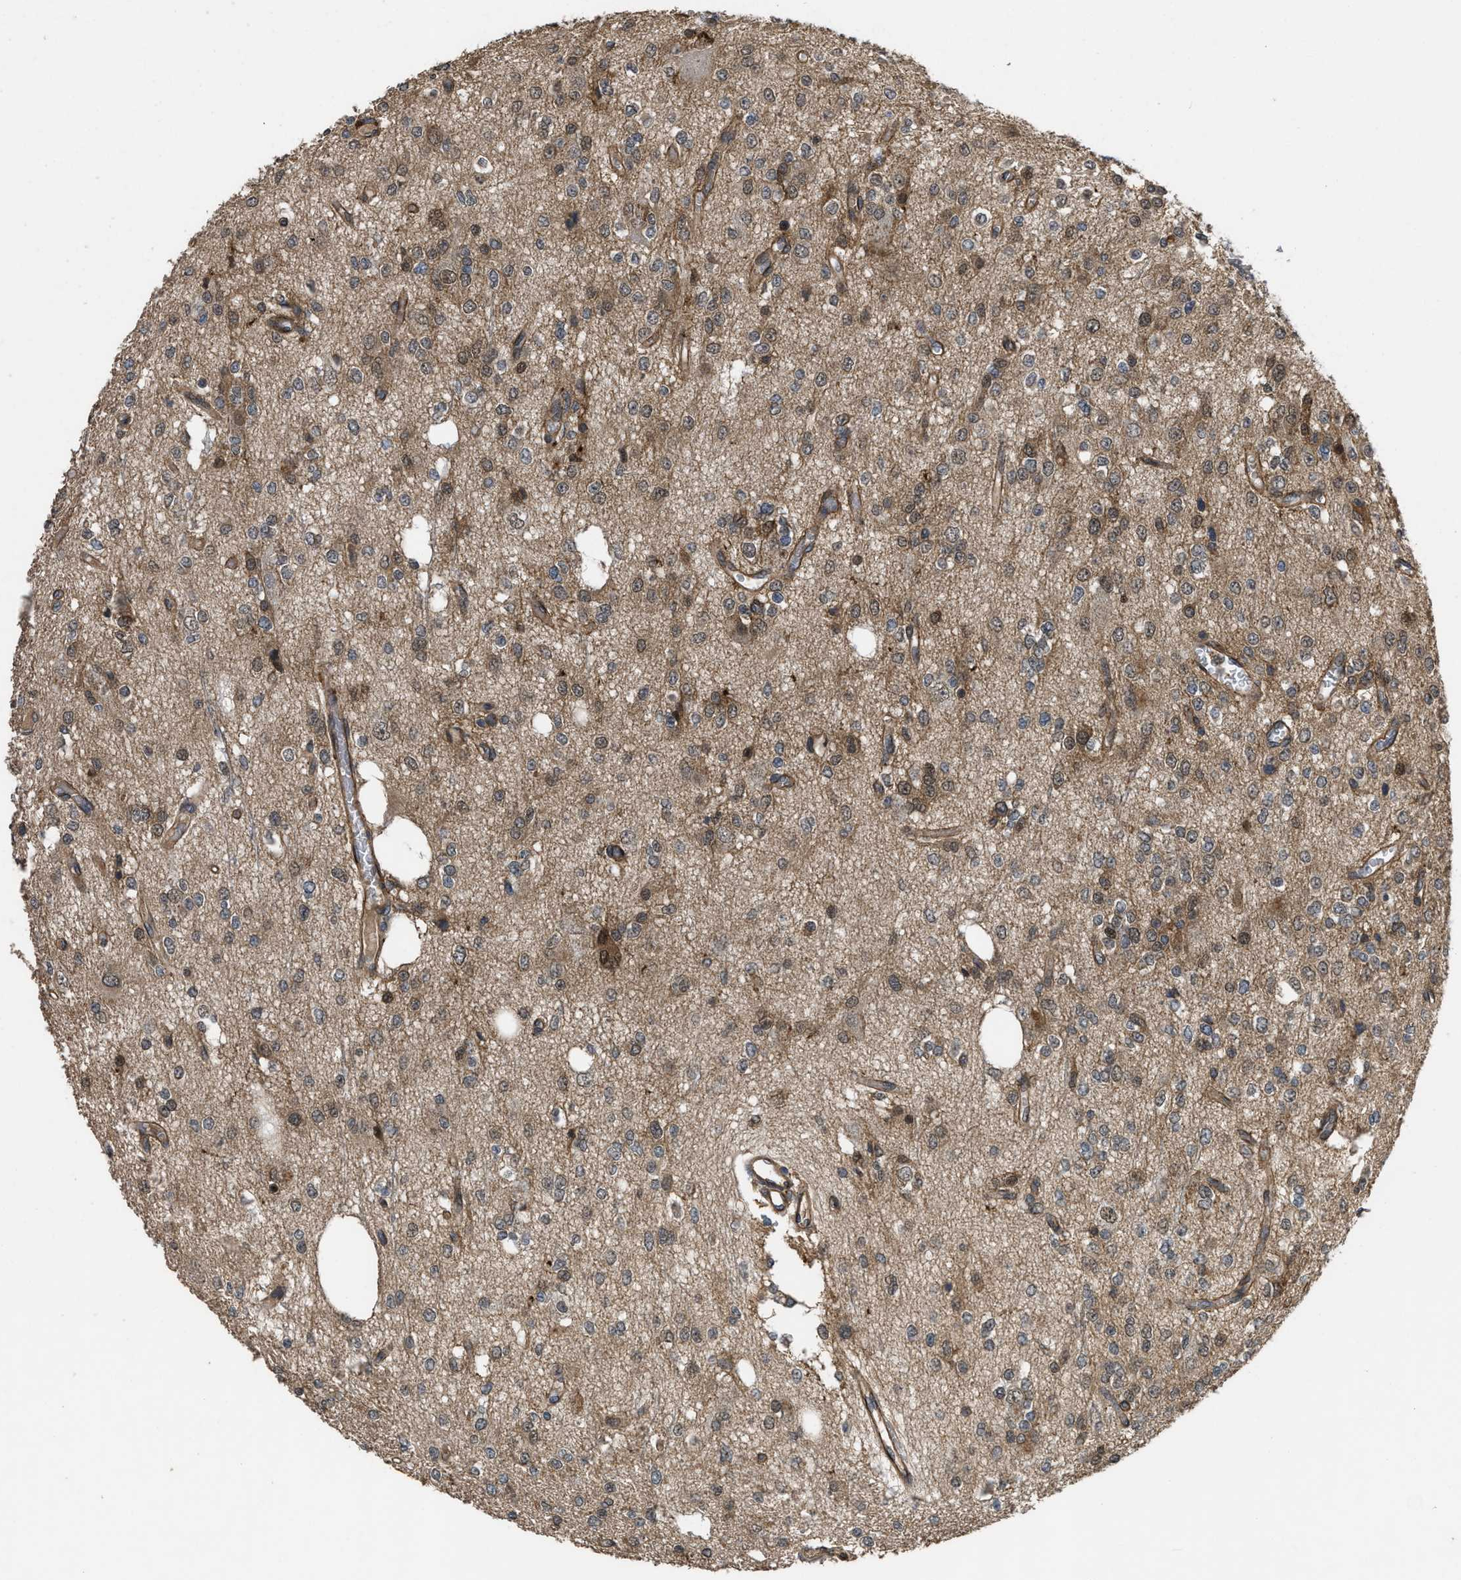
{"staining": {"intensity": "moderate", "quantity": ">75%", "location": "cytoplasmic/membranous"}, "tissue": "glioma", "cell_type": "Tumor cells", "image_type": "cancer", "snomed": [{"axis": "morphology", "description": "Glioma, malignant, Low grade"}, {"axis": "topography", "description": "Brain"}], "caption": "Immunohistochemistry photomicrograph of neoplastic tissue: human malignant low-grade glioma stained using immunohistochemistry displays medium levels of moderate protein expression localized specifically in the cytoplasmic/membranous of tumor cells, appearing as a cytoplasmic/membranous brown color.", "gene": "UTRN", "patient": {"sex": "male", "age": 38}}